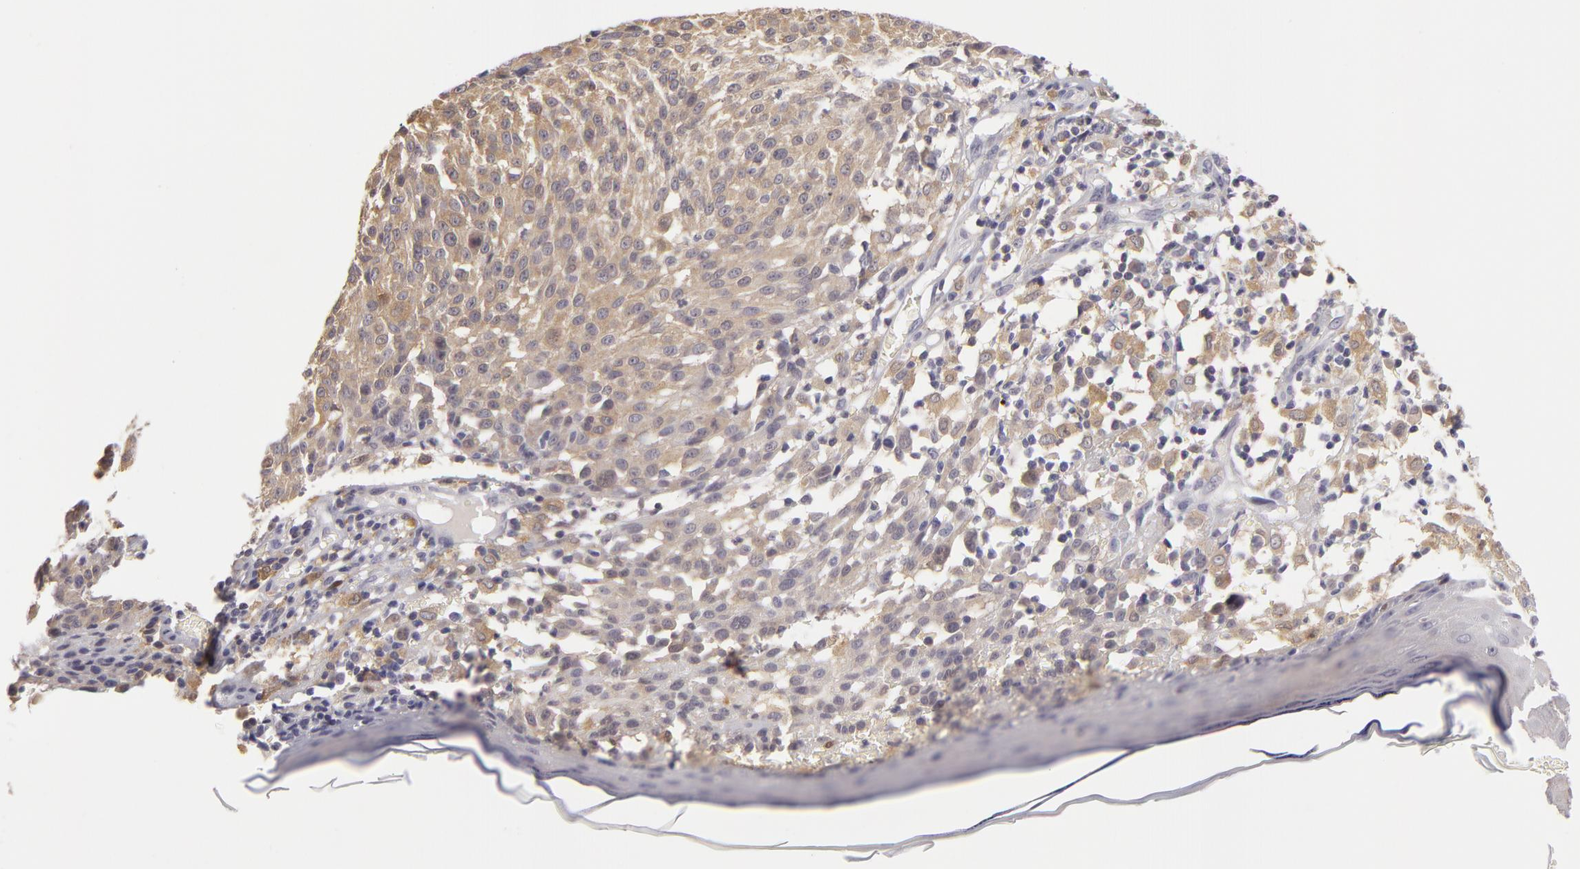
{"staining": {"intensity": "negative", "quantity": "none", "location": "none"}, "tissue": "melanoma", "cell_type": "Tumor cells", "image_type": "cancer", "snomed": [{"axis": "morphology", "description": "Malignant melanoma, NOS"}, {"axis": "topography", "description": "Skin"}], "caption": "Immunohistochemistry (IHC) of malignant melanoma displays no staining in tumor cells.", "gene": "GNPDA1", "patient": {"sex": "female", "age": 49}}